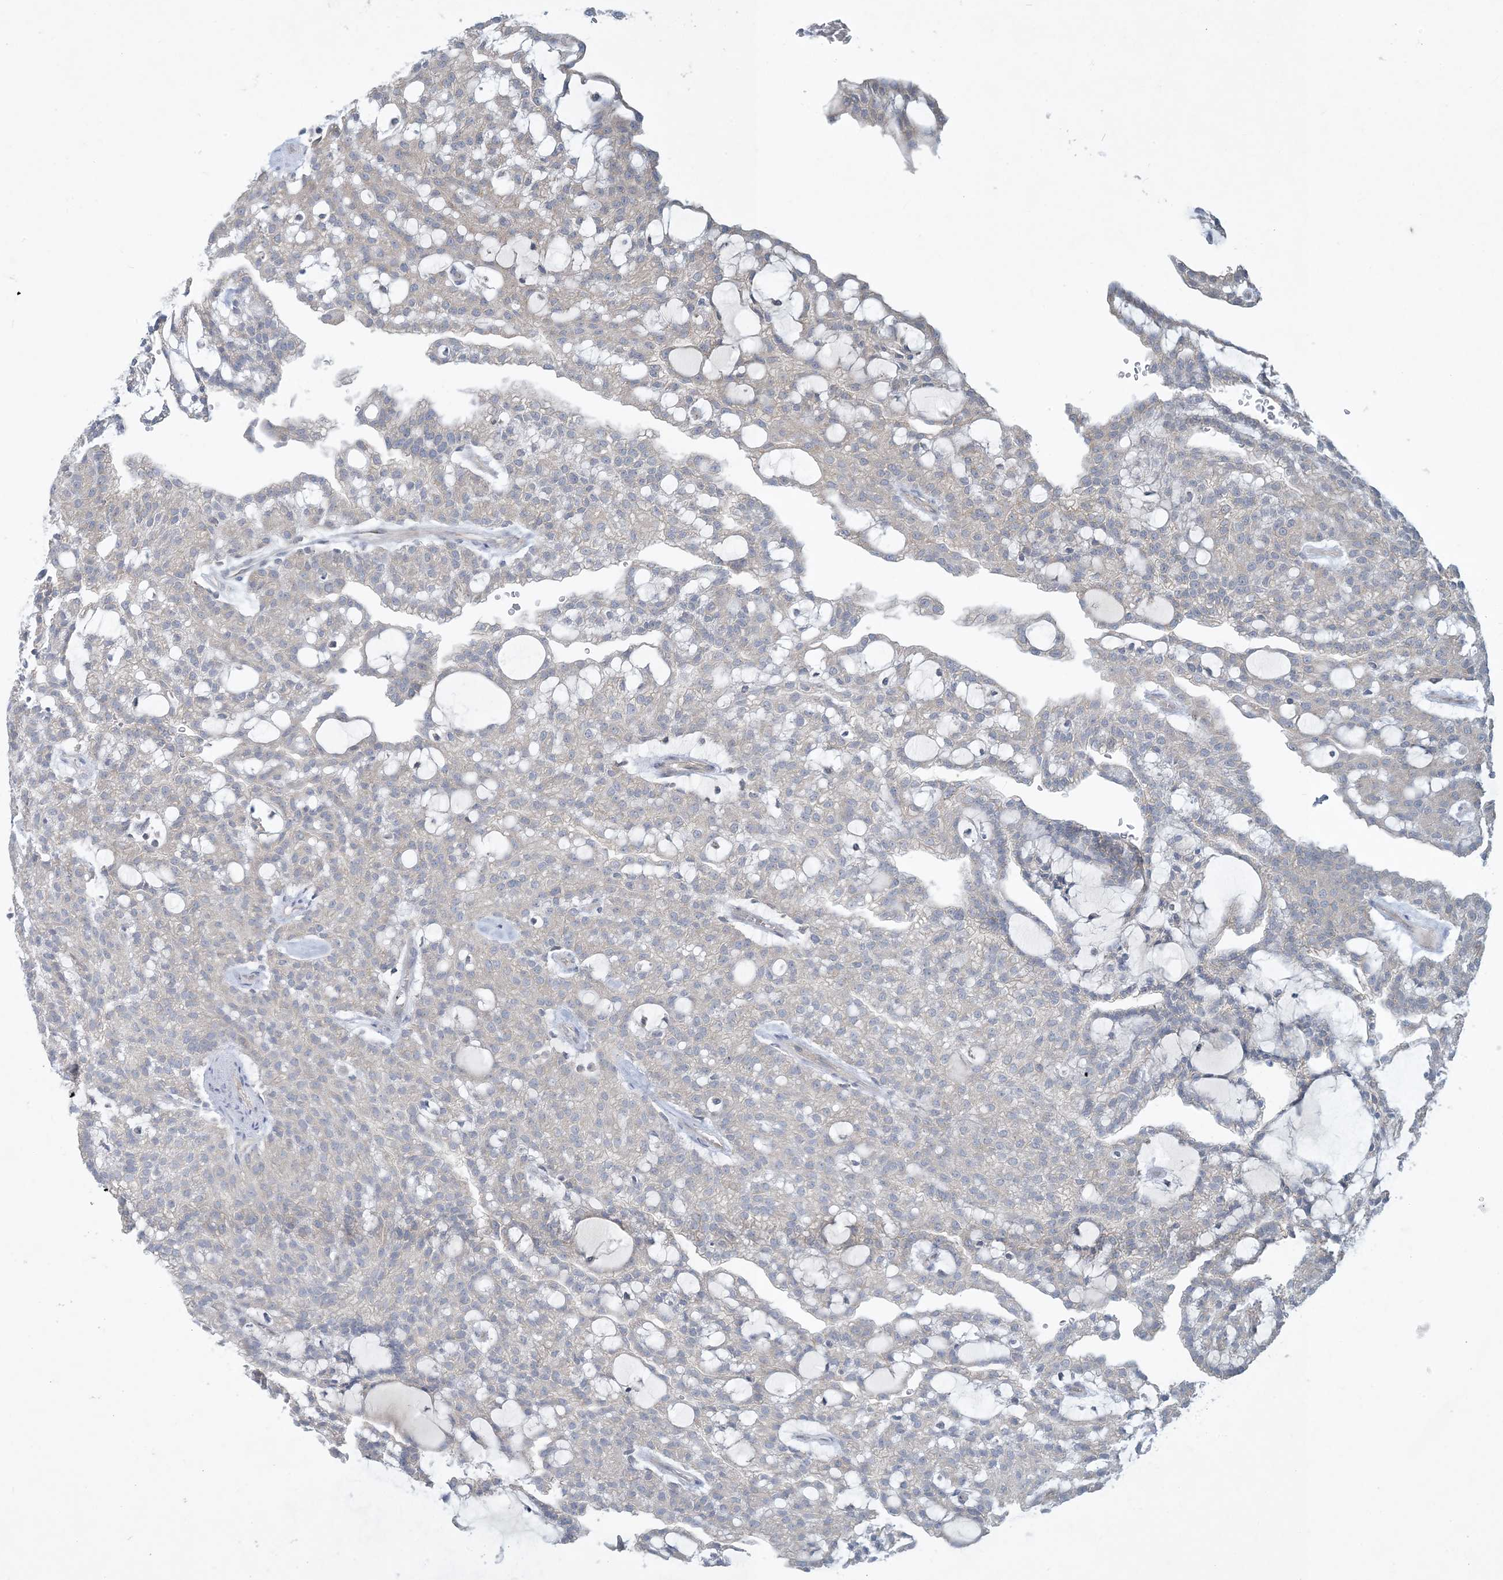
{"staining": {"intensity": "negative", "quantity": "none", "location": "none"}, "tissue": "renal cancer", "cell_type": "Tumor cells", "image_type": "cancer", "snomed": [{"axis": "morphology", "description": "Adenocarcinoma, NOS"}, {"axis": "topography", "description": "Kidney"}], "caption": "The image reveals no significant staining in tumor cells of renal cancer. (DAB IHC with hematoxylin counter stain).", "gene": "CCDC14", "patient": {"sex": "male", "age": 63}}